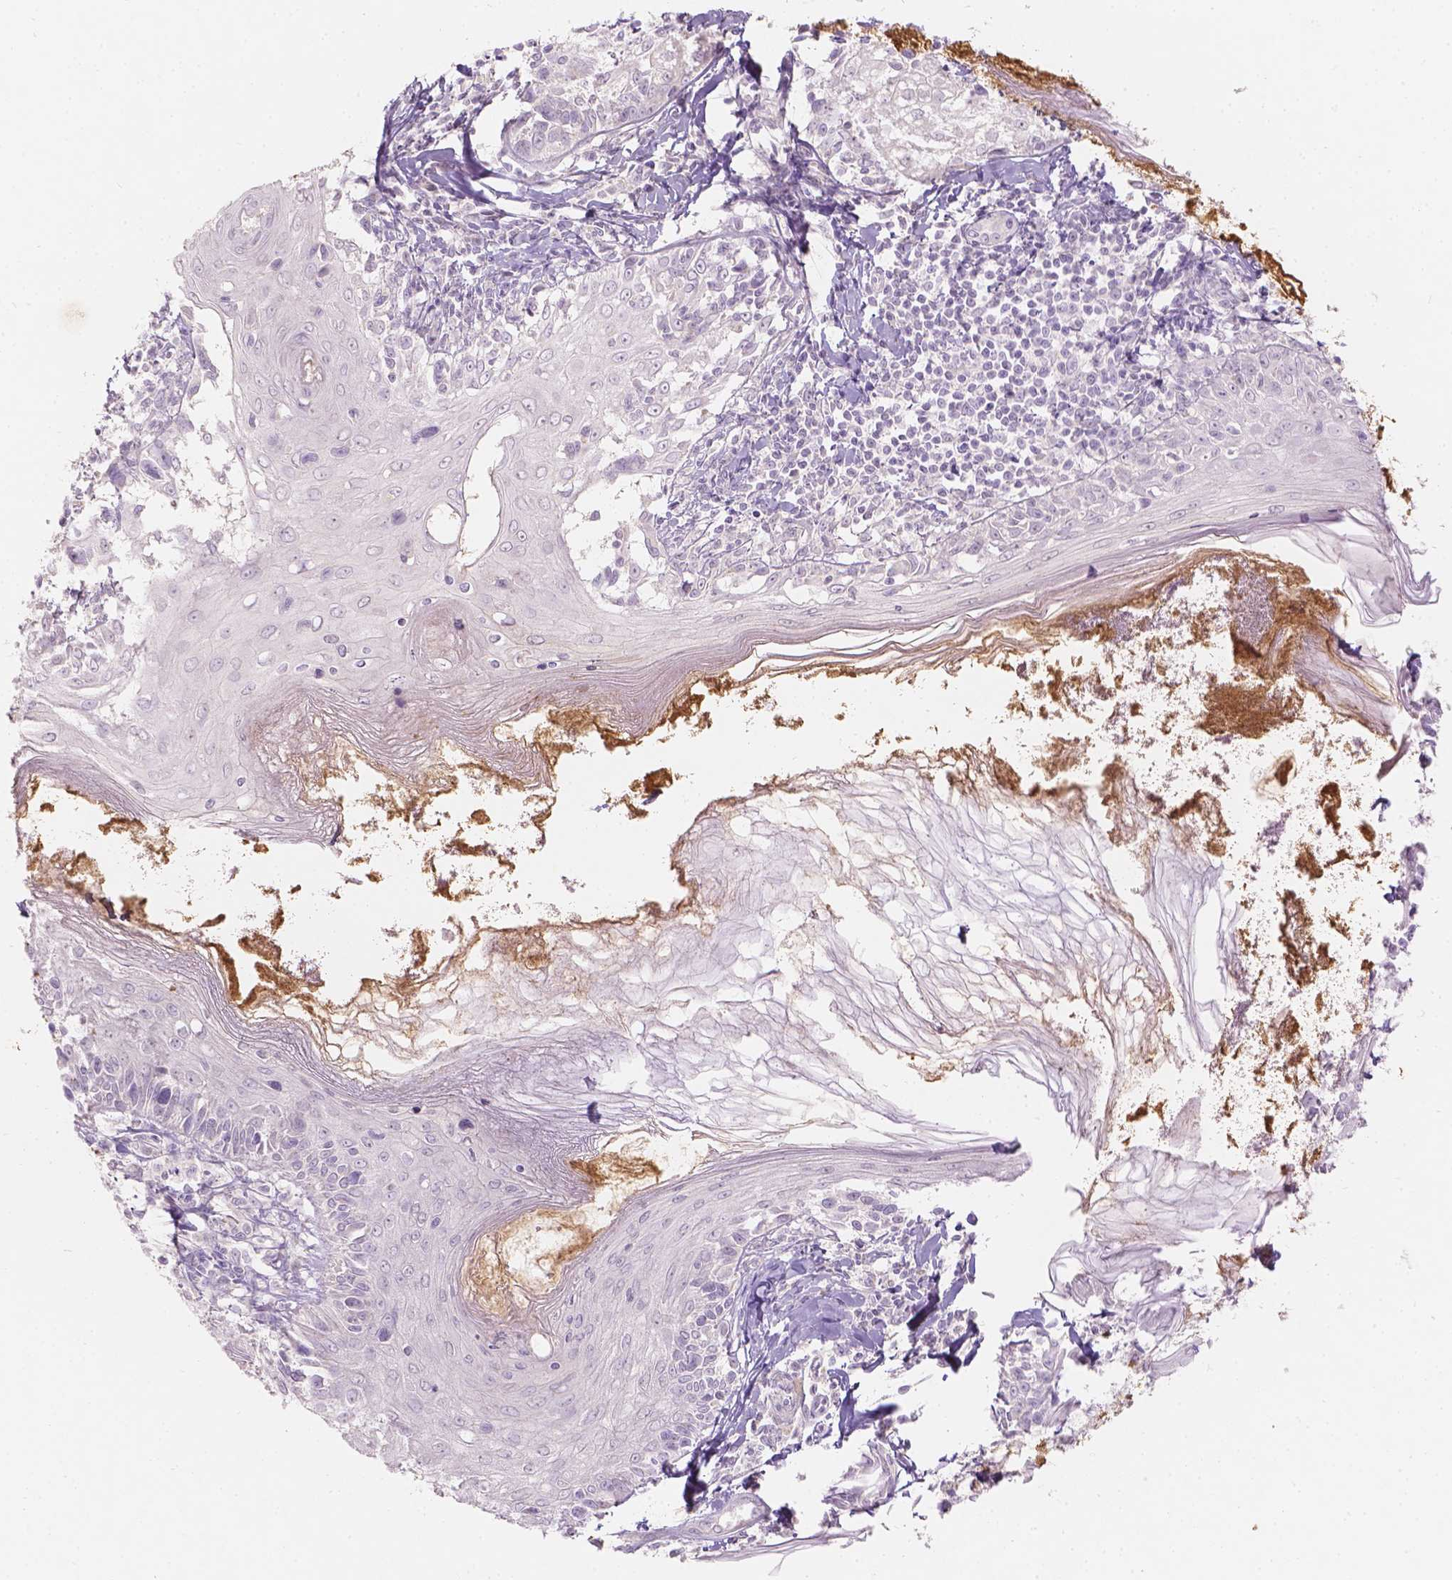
{"staining": {"intensity": "negative", "quantity": "none", "location": "none"}, "tissue": "melanoma", "cell_type": "Tumor cells", "image_type": "cancer", "snomed": [{"axis": "morphology", "description": "Malignant melanoma, NOS"}, {"axis": "topography", "description": "Skin"}], "caption": "The photomicrograph reveals no staining of tumor cells in malignant melanoma.", "gene": "DCAF4L1", "patient": {"sex": "female", "age": 86}}